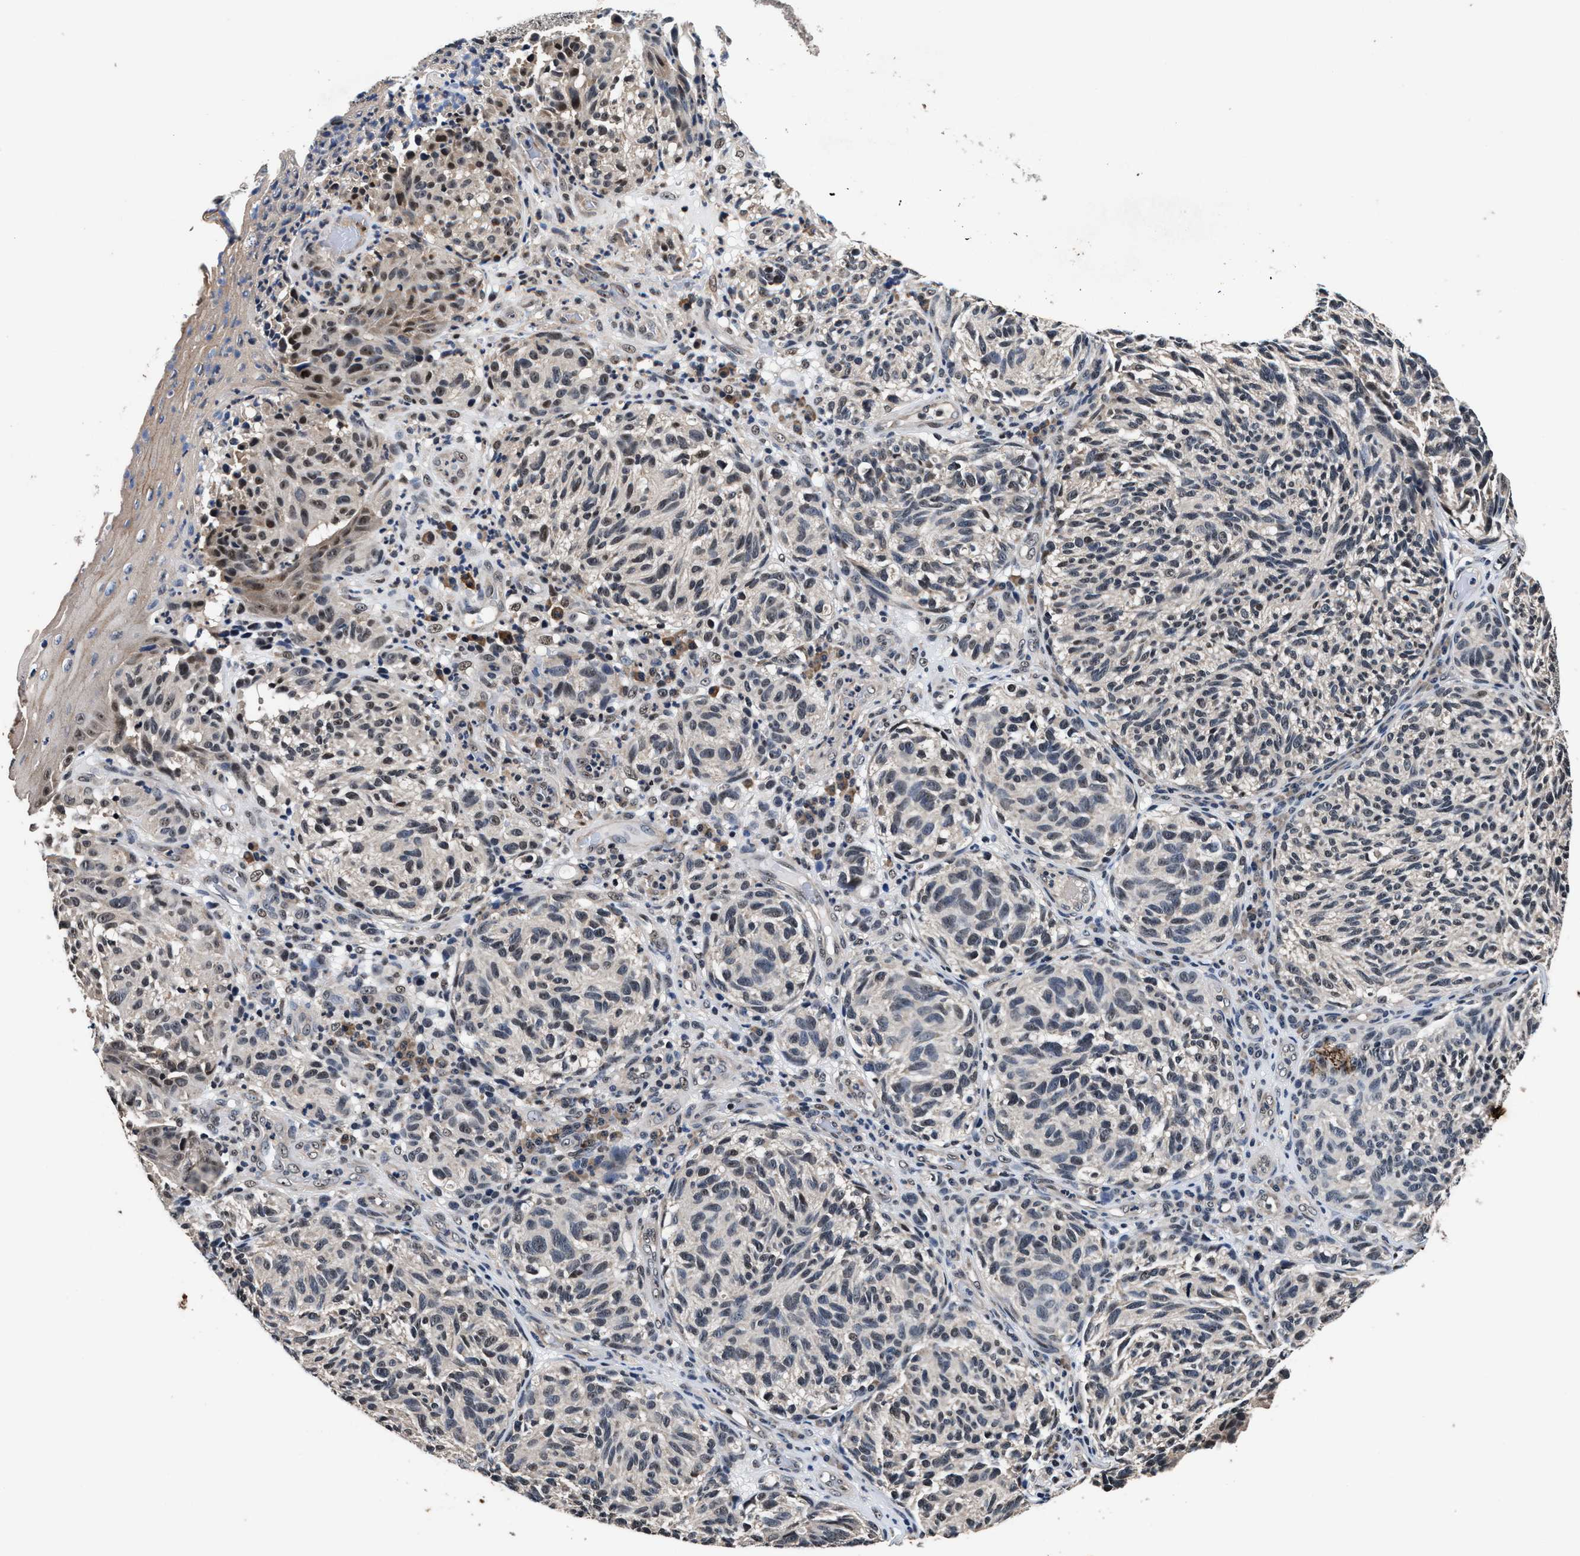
{"staining": {"intensity": "moderate", "quantity": "<25%", "location": "cytoplasmic/membranous,nuclear"}, "tissue": "melanoma", "cell_type": "Tumor cells", "image_type": "cancer", "snomed": [{"axis": "morphology", "description": "Malignant melanoma, NOS"}, {"axis": "topography", "description": "Skin"}], "caption": "There is low levels of moderate cytoplasmic/membranous and nuclear staining in tumor cells of melanoma, as demonstrated by immunohistochemical staining (brown color).", "gene": "USP16", "patient": {"sex": "female", "age": 73}}